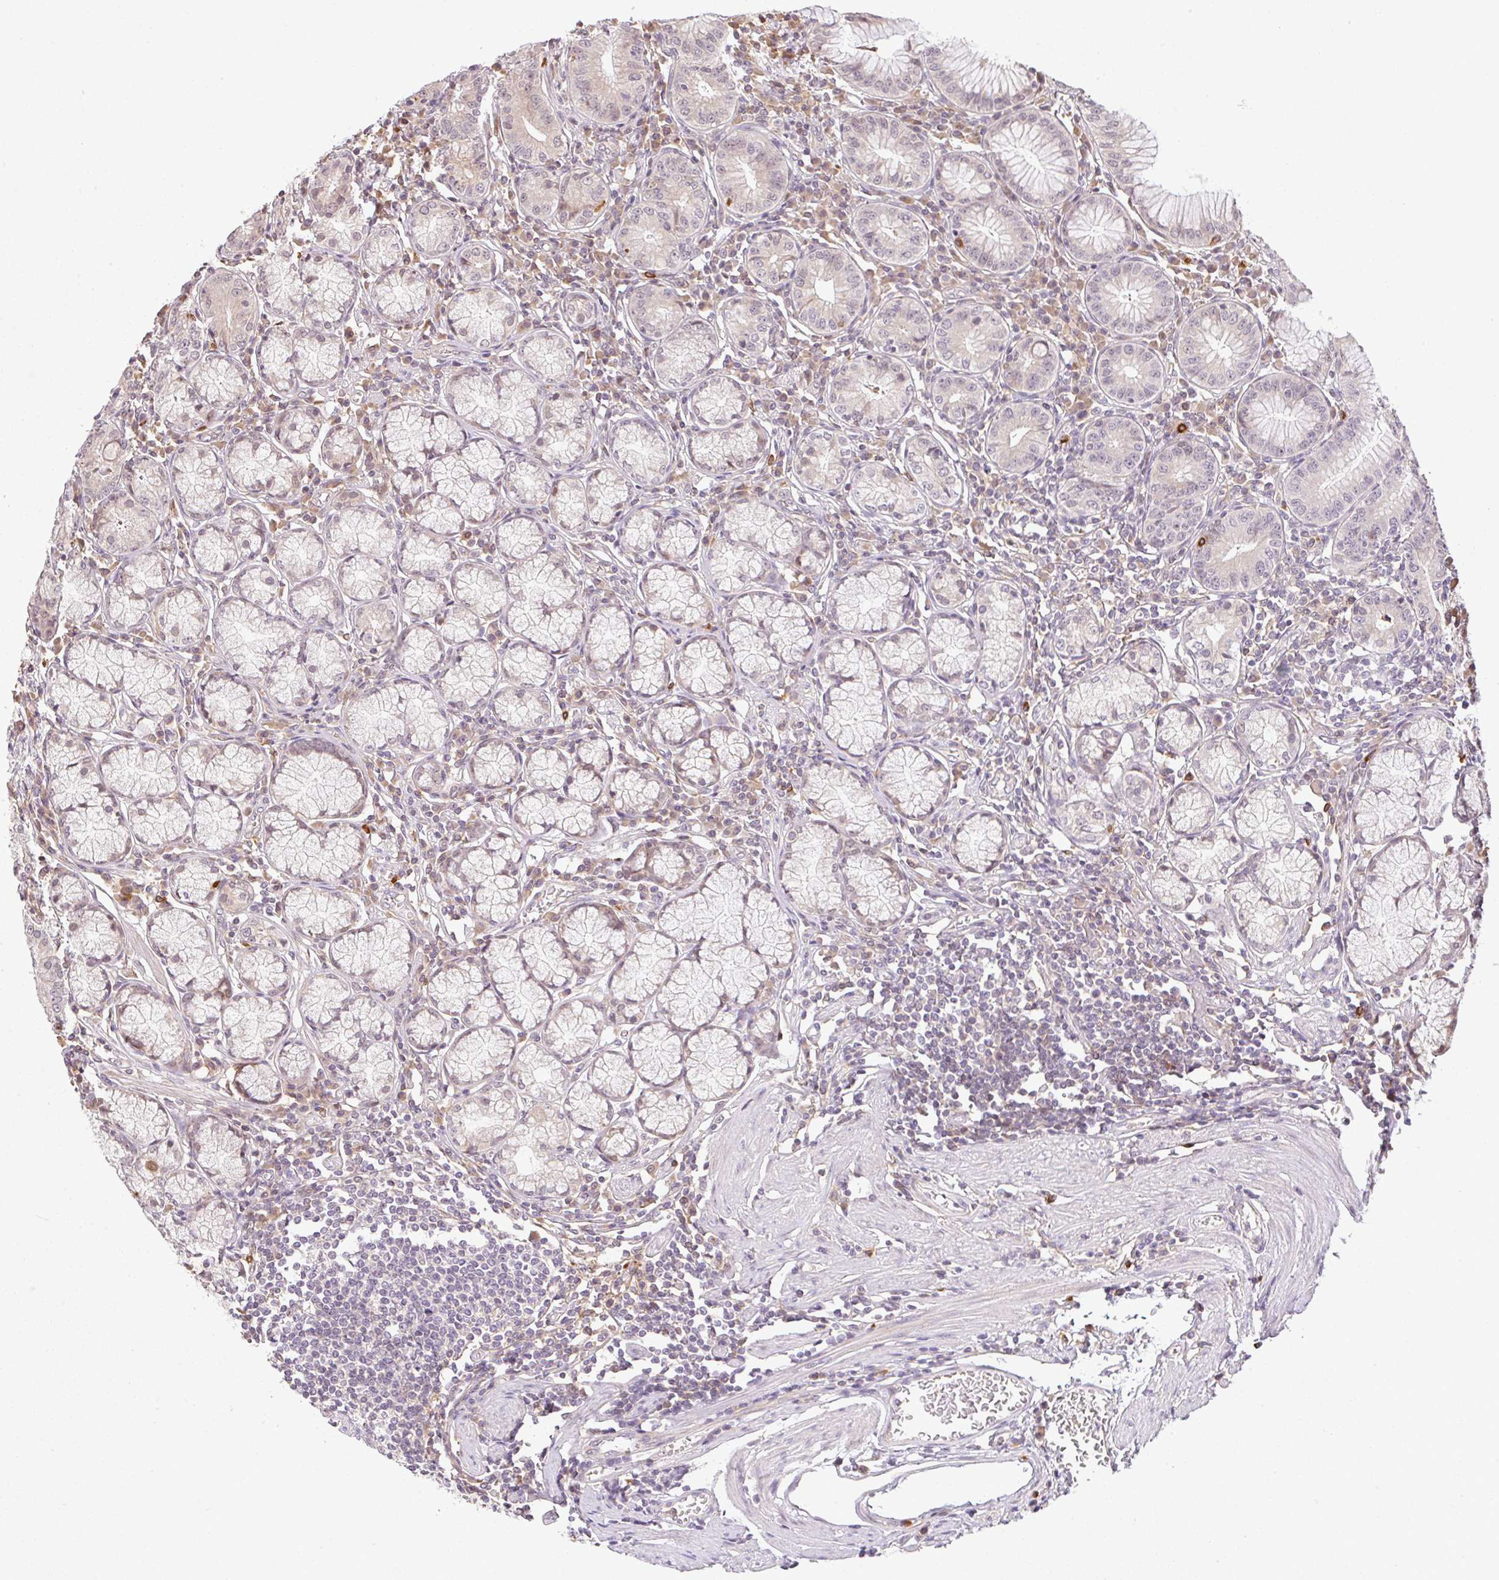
{"staining": {"intensity": "weak", "quantity": "<25%", "location": "cytoplasmic/membranous"}, "tissue": "stomach", "cell_type": "Glandular cells", "image_type": "normal", "snomed": [{"axis": "morphology", "description": "Normal tissue, NOS"}, {"axis": "topography", "description": "Stomach"}], "caption": "IHC micrograph of benign human stomach stained for a protein (brown), which reveals no expression in glandular cells.", "gene": "FAM153A", "patient": {"sex": "male", "age": 55}}